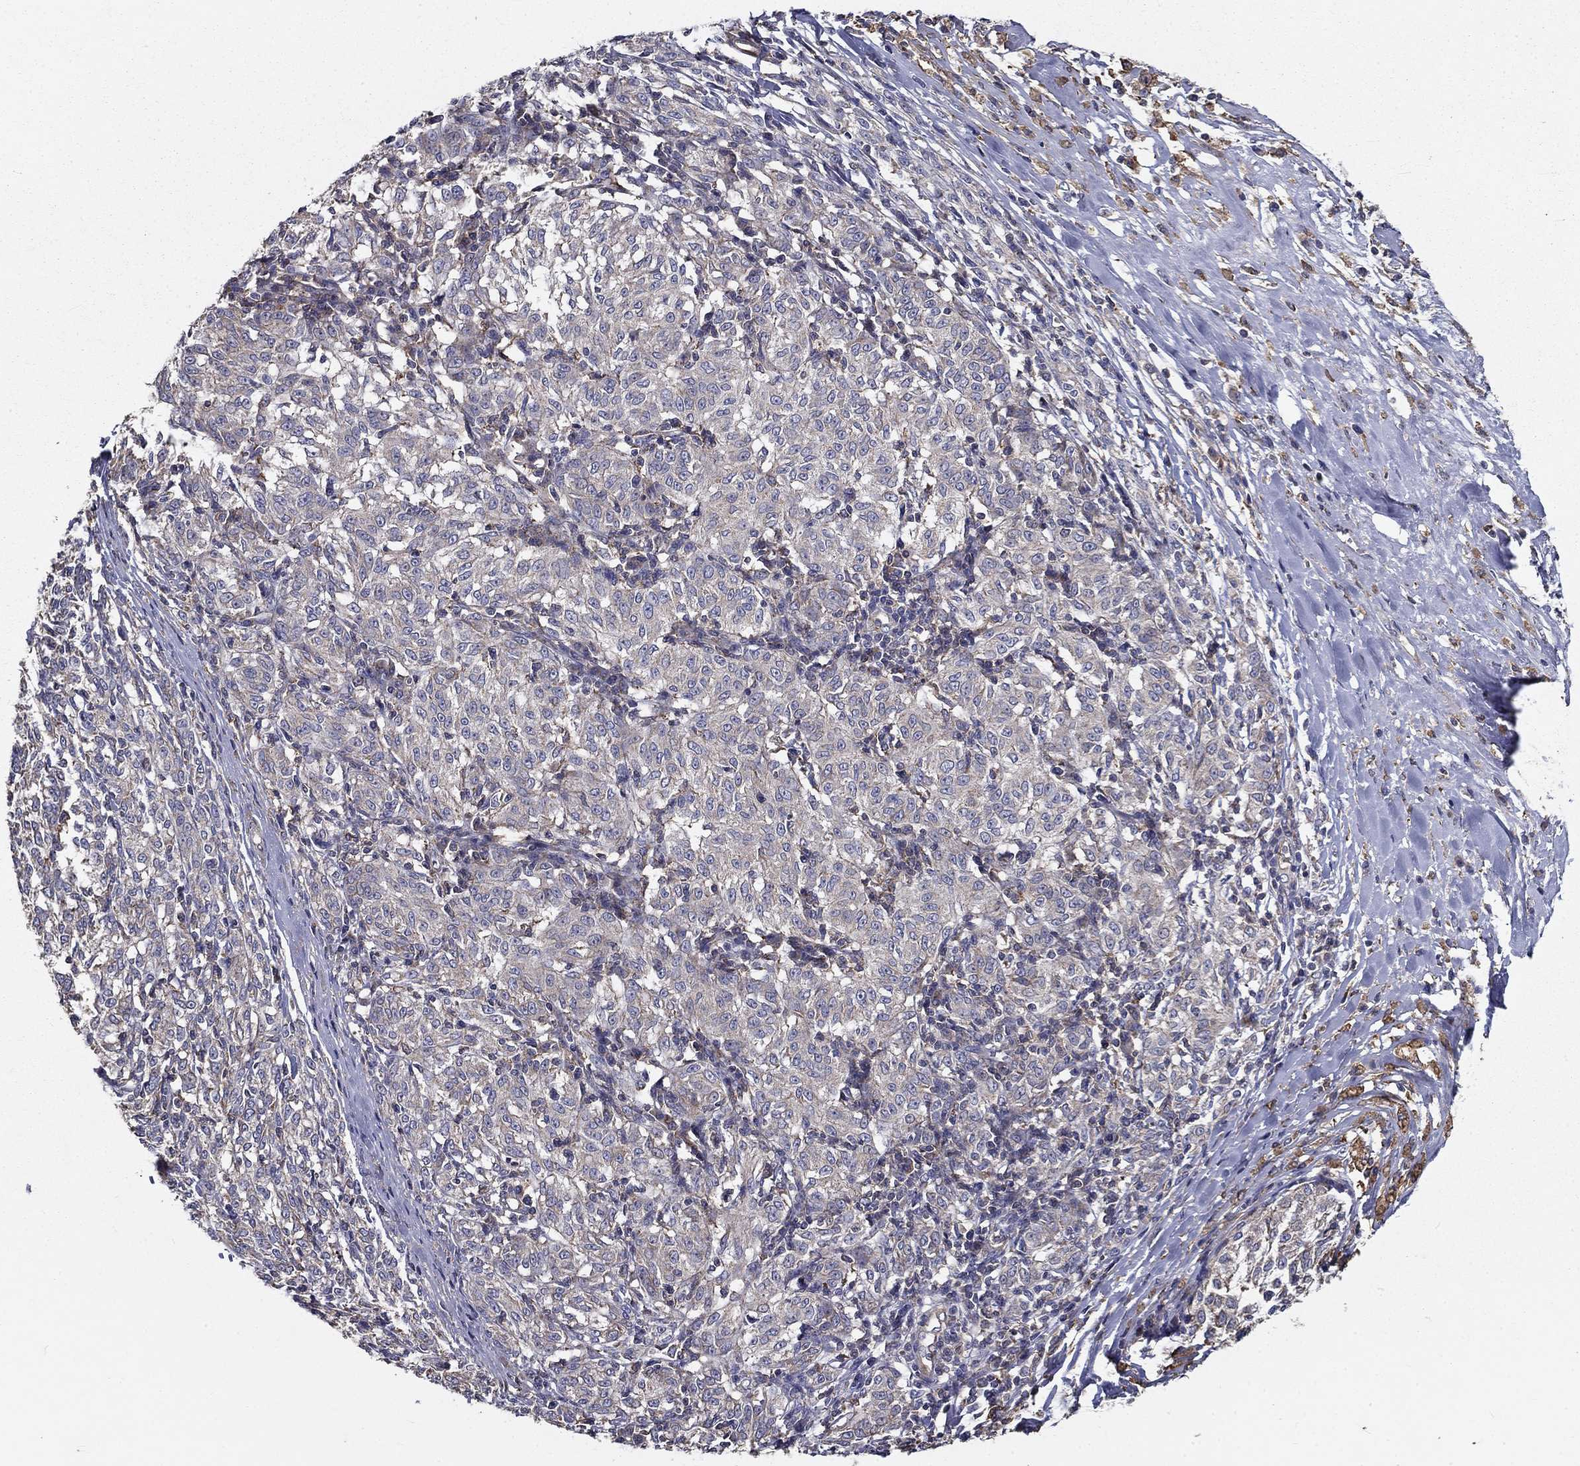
{"staining": {"intensity": "negative", "quantity": "none", "location": "none"}, "tissue": "melanoma", "cell_type": "Tumor cells", "image_type": "cancer", "snomed": [{"axis": "morphology", "description": "Malignant melanoma, NOS"}, {"axis": "topography", "description": "Skin"}], "caption": "High magnification brightfield microscopy of melanoma stained with DAB (3,3'-diaminobenzidine) (brown) and counterstained with hematoxylin (blue): tumor cells show no significant expression.", "gene": "ALDH4A1", "patient": {"sex": "female", "age": 72}}